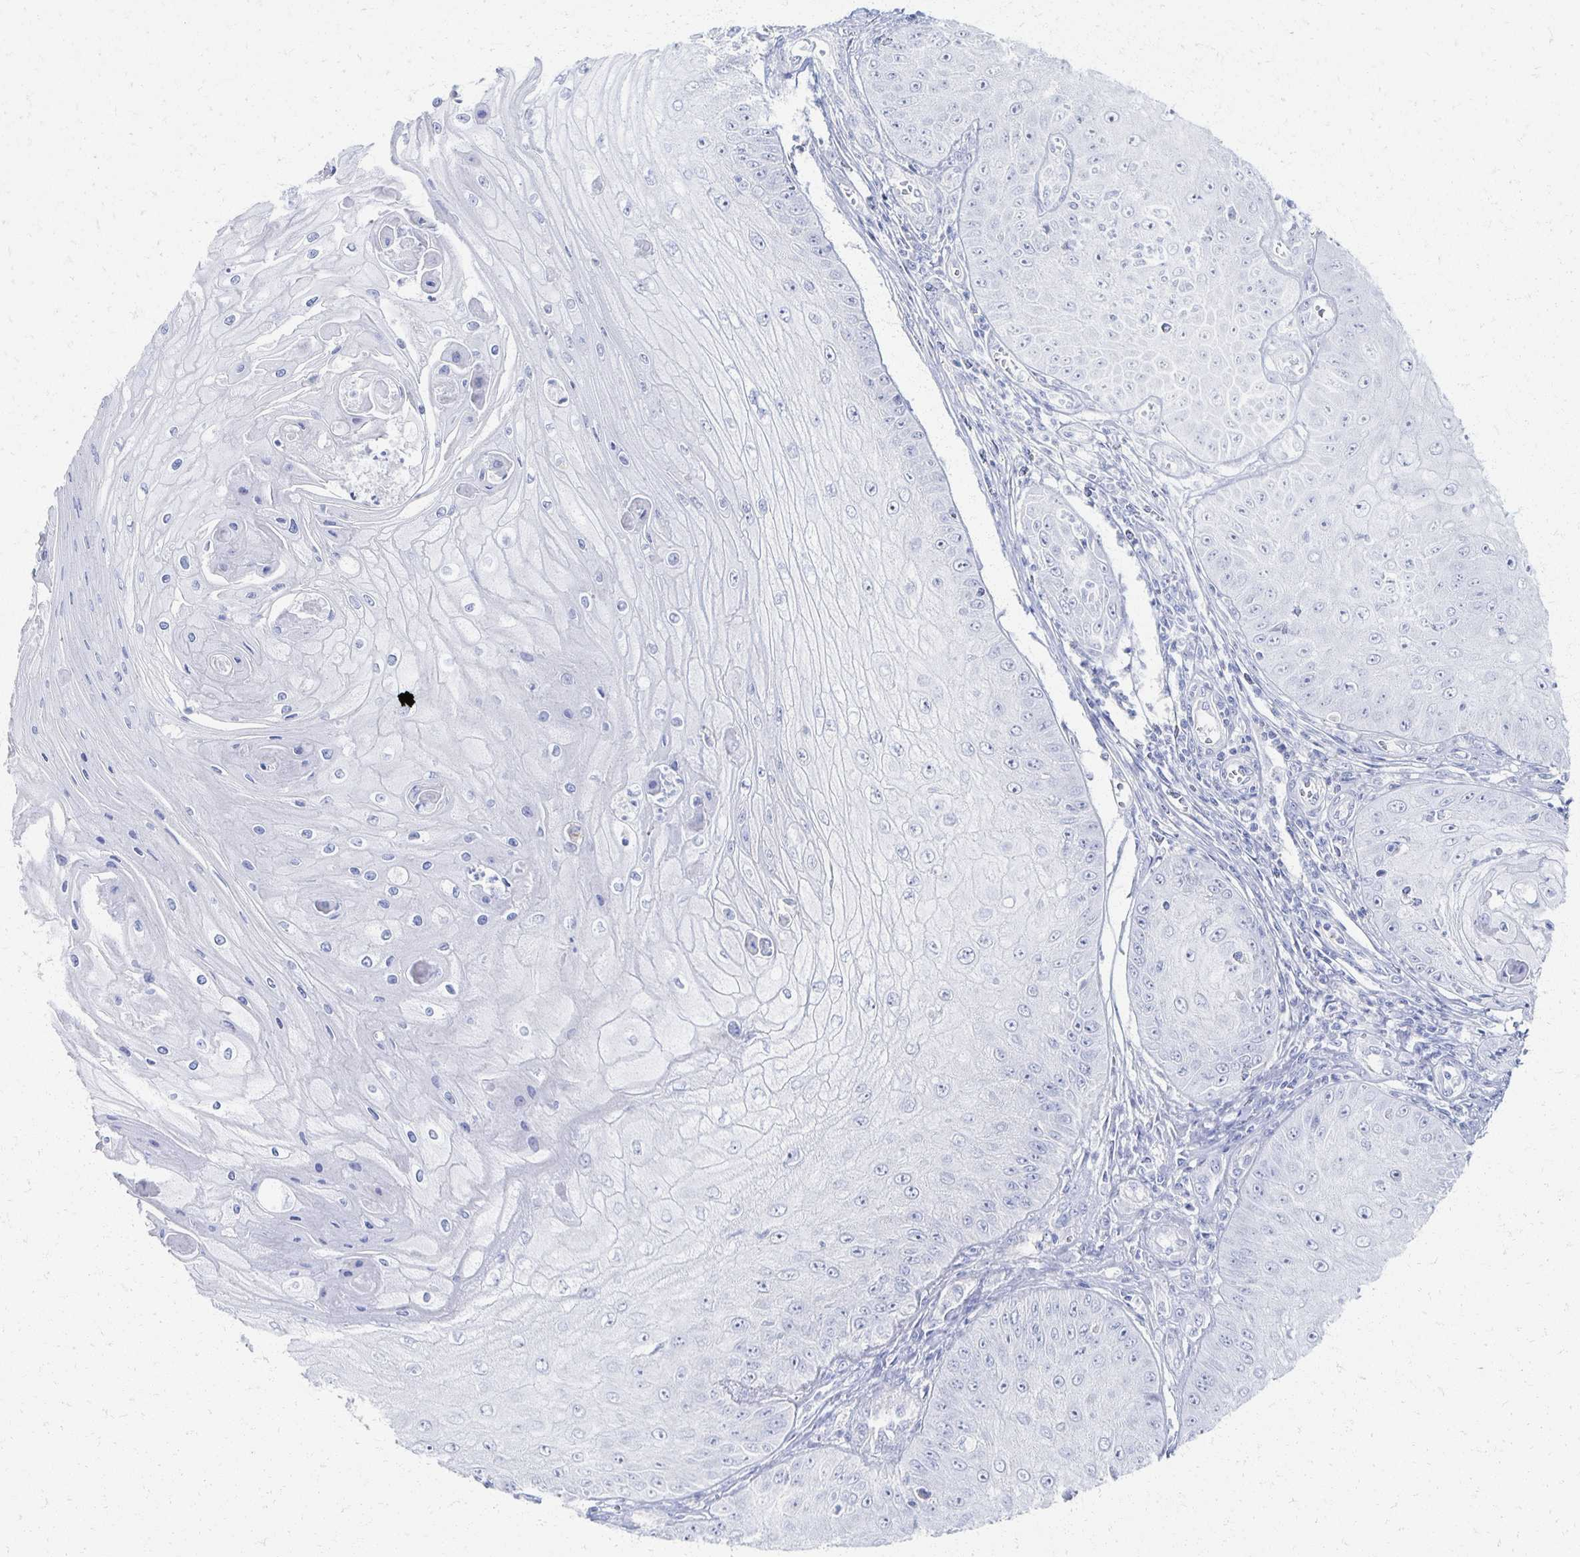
{"staining": {"intensity": "negative", "quantity": "none", "location": "none"}, "tissue": "skin cancer", "cell_type": "Tumor cells", "image_type": "cancer", "snomed": [{"axis": "morphology", "description": "Squamous cell carcinoma, NOS"}, {"axis": "topography", "description": "Skin"}], "caption": "Immunohistochemistry (IHC) histopathology image of neoplastic tissue: skin cancer stained with DAB (3,3'-diaminobenzidine) reveals no significant protein positivity in tumor cells.", "gene": "PRR20A", "patient": {"sex": "male", "age": 70}}